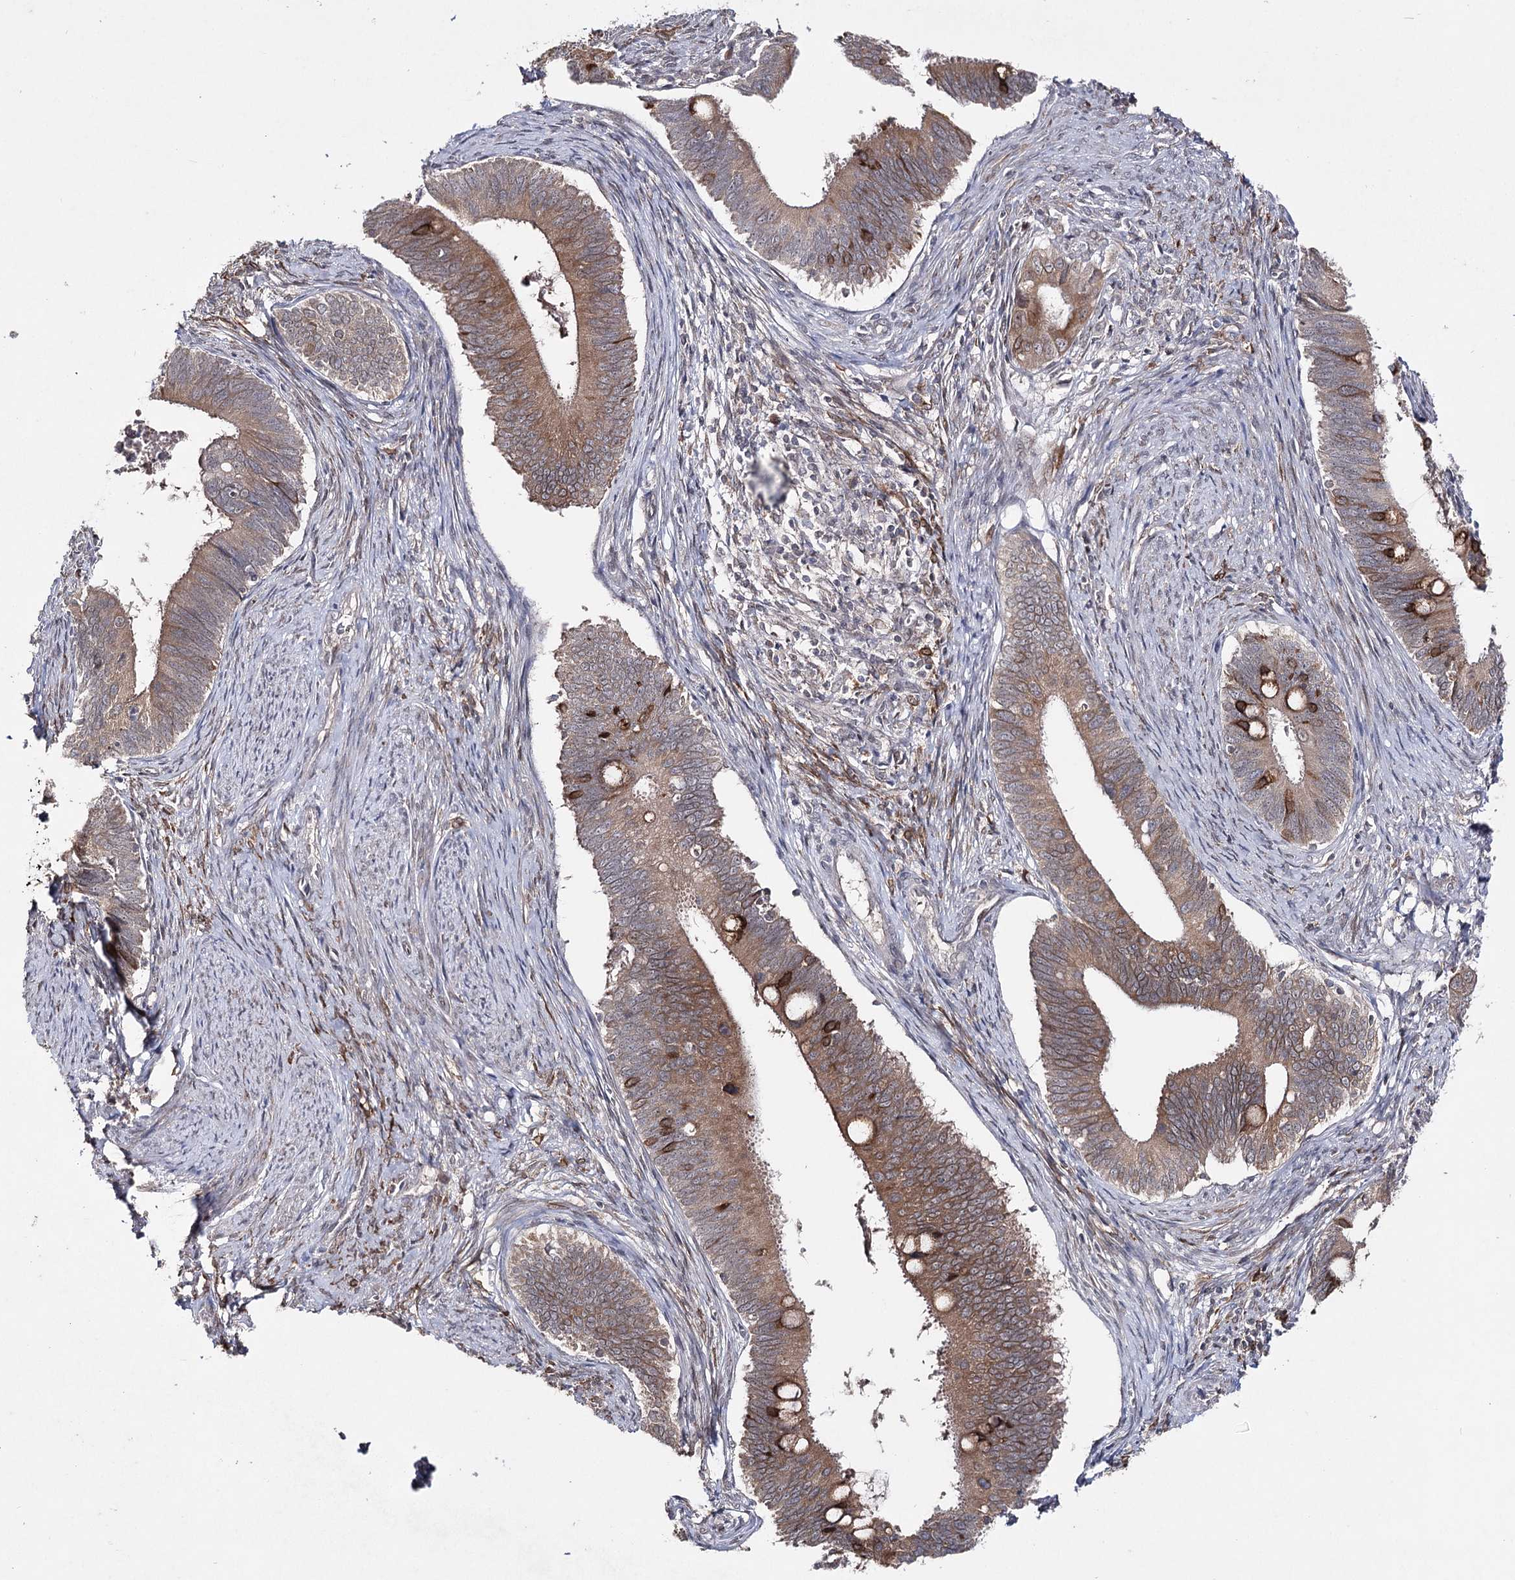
{"staining": {"intensity": "moderate", "quantity": ">75%", "location": "cytoplasmic/membranous"}, "tissue": "cervical cancer", "cell_type": "Tumor cells", "image_type": "cancer", "snomed": [{"axis": "morphology", "description": "Adenocarcinoma, NOS"}, {"axis": "topography", "description": "Cervix"}], "caption": "Approximately >75% of tumor cells in cervical cancer (adenocarcinoma) exhibit moderate cytoplasmic/membranous protein expression as visualized by brown immunohistochemical staining.", "gene": "HSD11B2", "patient": {"sex": "female", "age": 42}}